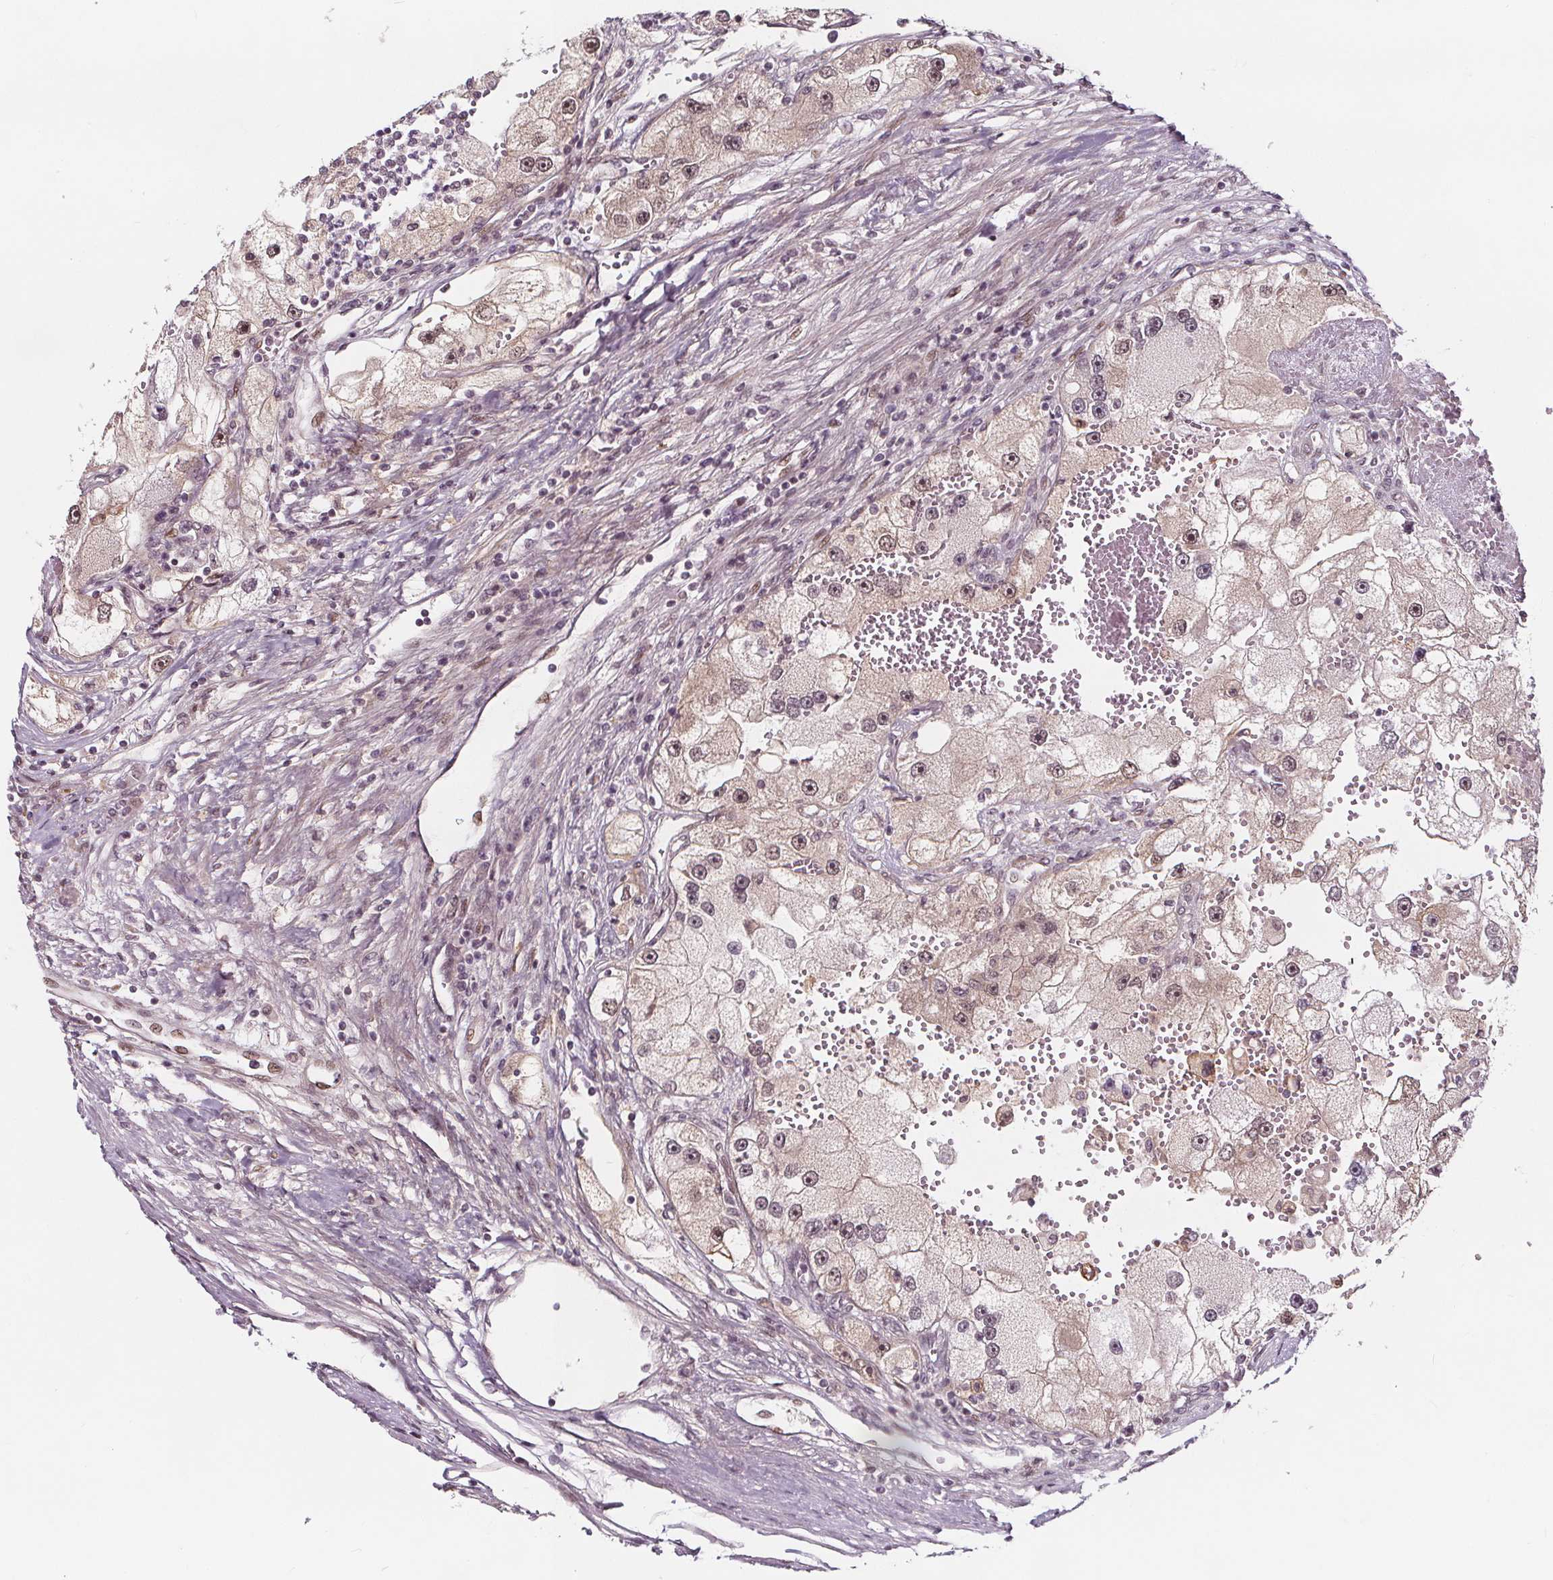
{"staining": {"intensity": "moderate", "quantity": "<25%", "location": "nuclear"}, "tissue": "renal cancer", "cell_type": "Tumor cells", "image_type": "cancer", "snomed": [{"axis": "morphology", "description": "Adenocarcinoma, NOS"}, {"axis": "topography", "description": "Kidney"}], "caption": "Renal adenocarcinoma was stained to show a protein in brown. There is low levels of moderate nuclear positivity in about <25% of tumor cells.", "gene": "AKT1S1", "patient": {"sex": "male", "age": 63}}